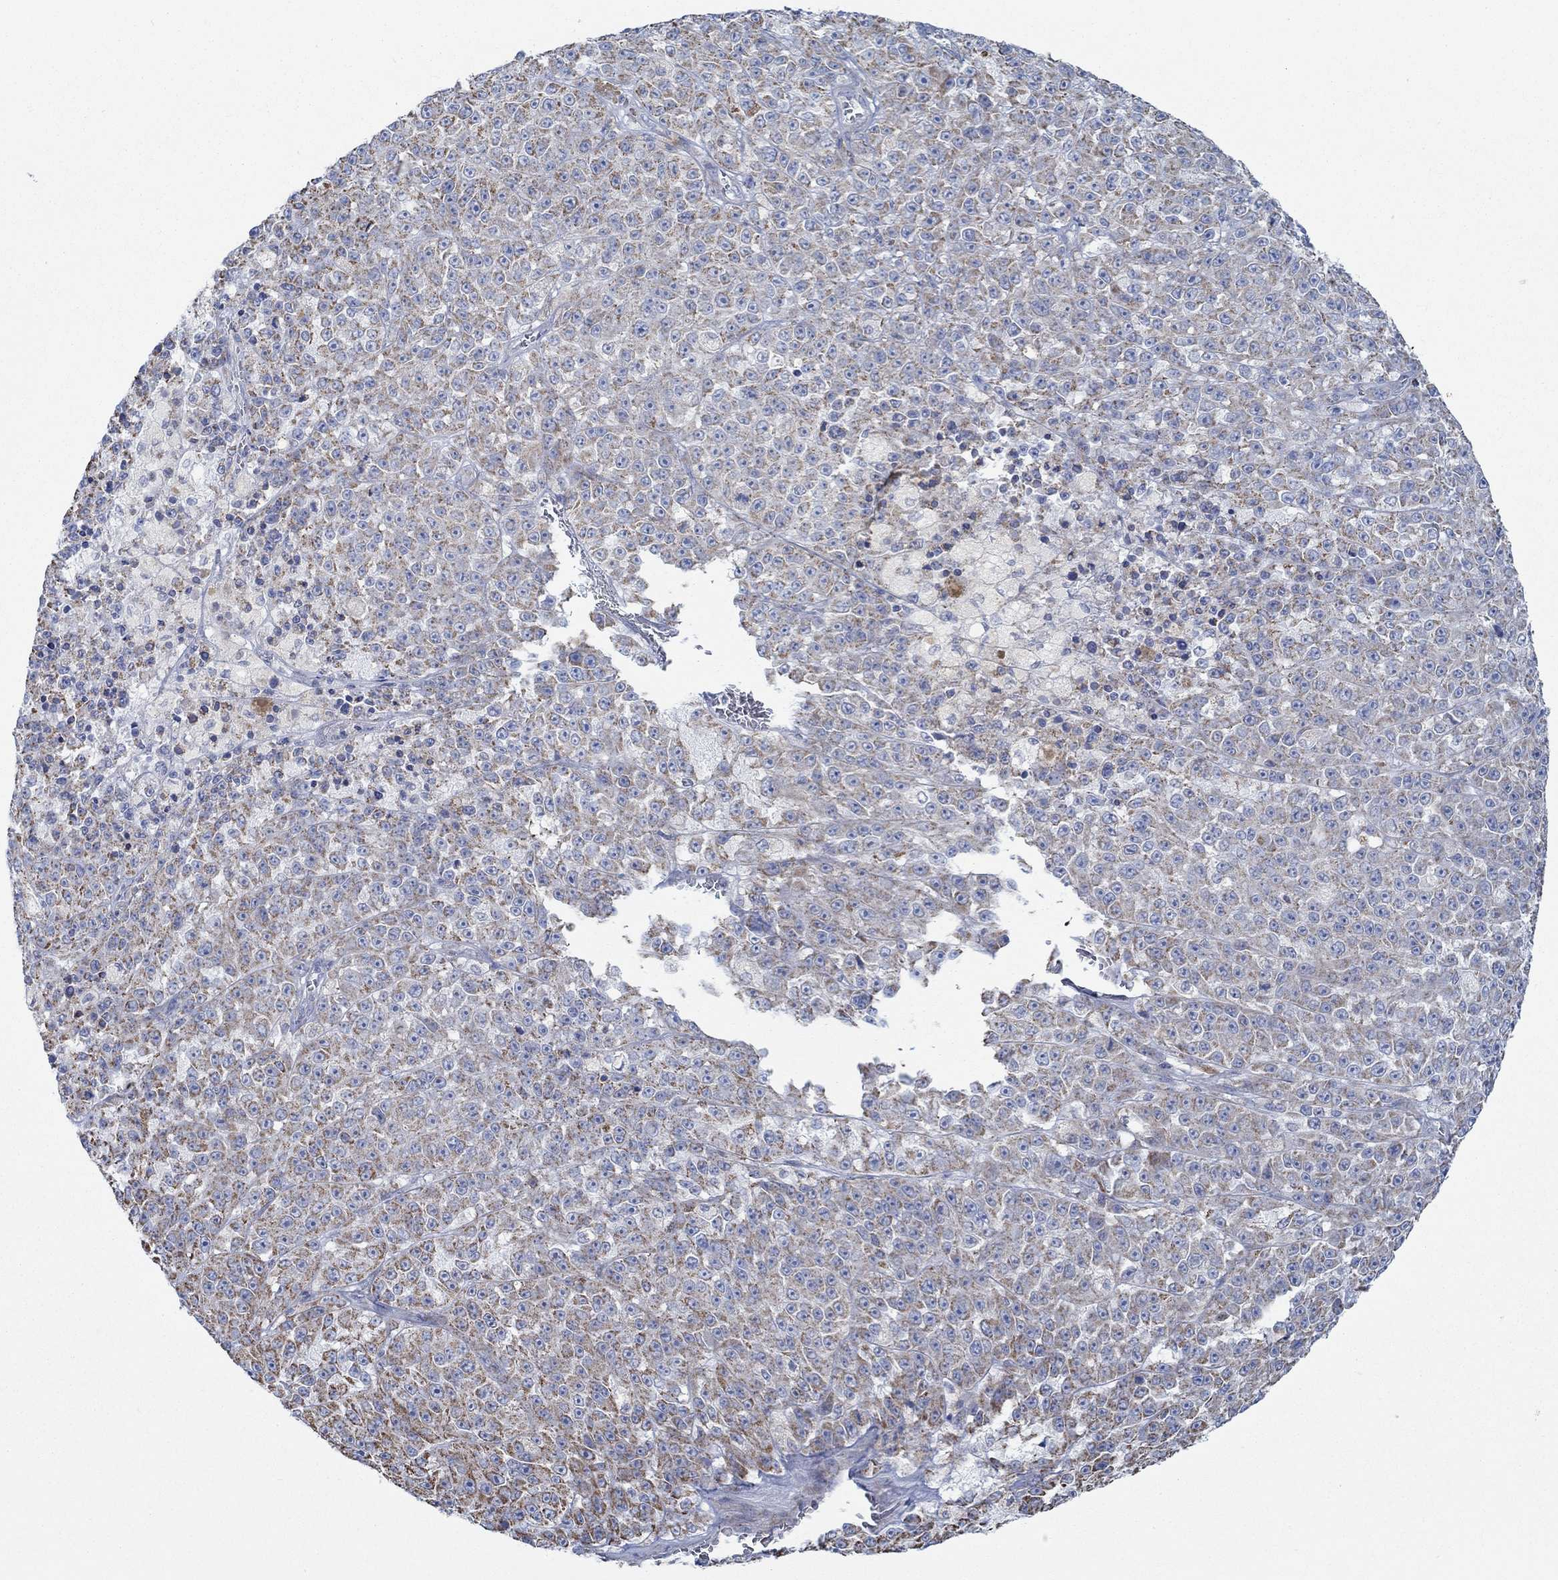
{"staining": {"intensity": "moderate", "quantity": ">75%", "location": "cytoplasmic/membranous"}, "tissue": "melanoma", "cell_type": "Tumor cells", "image_type": "cancer", "snomed": [{"axis": "morphology", "description": "Malignant melanoma, NOS"}, {"axis": "topography", "description": "Skin"}], "caption": "Human melanoma stained for a protein (brown) reveals moderate cytoplasmic/membranous positive staining in about >75% of tumor cells.", "gene": "GLOD5", "patient": {"sex": "female", "age": 58}}